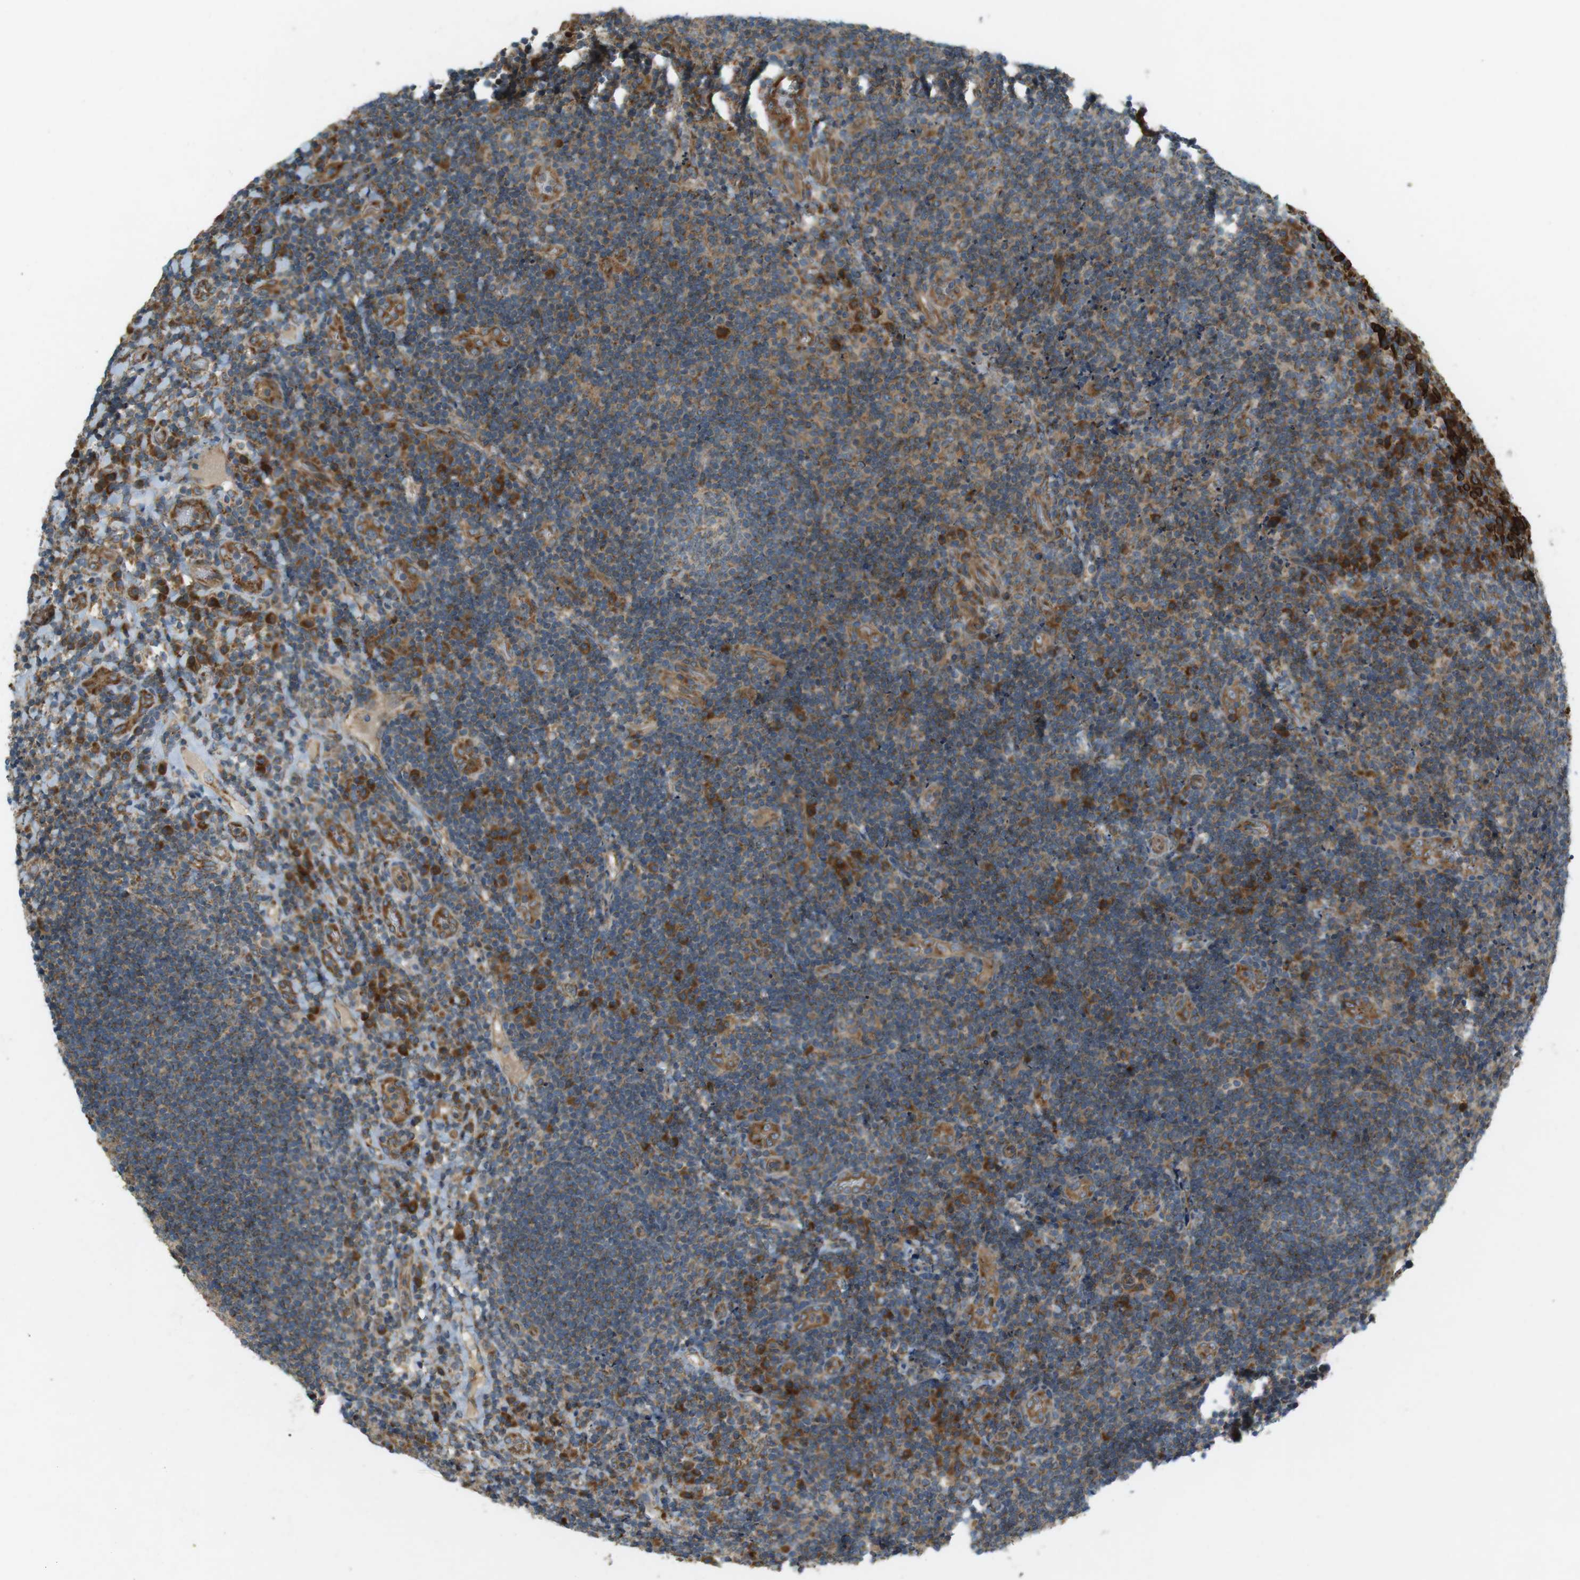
{"staining": {"intensity": "moderate", "quantity": "25%-75%", "location": "cytoplasmic/membranous"}, "tissue": "lymphoma", "cell_type": "Tumor cells", "image_type": "cancer", "snomed": [{"axis": "morphology", "description": "Malignant lymphoma, non-Hodgkin's type, High grade"}, {"axis": "topography", "description": "Tonsil"}], "caption": "This is an image of immunohistochemistry (IHC) staining of malignant lymphoma, non-Hodgkin's type (high-grade), which shows moderate positivity in the cytoplasmic/membranous of tumor cells.", "gene": "SLC41A1", "patient": {"sex": "female", "age": 36}}